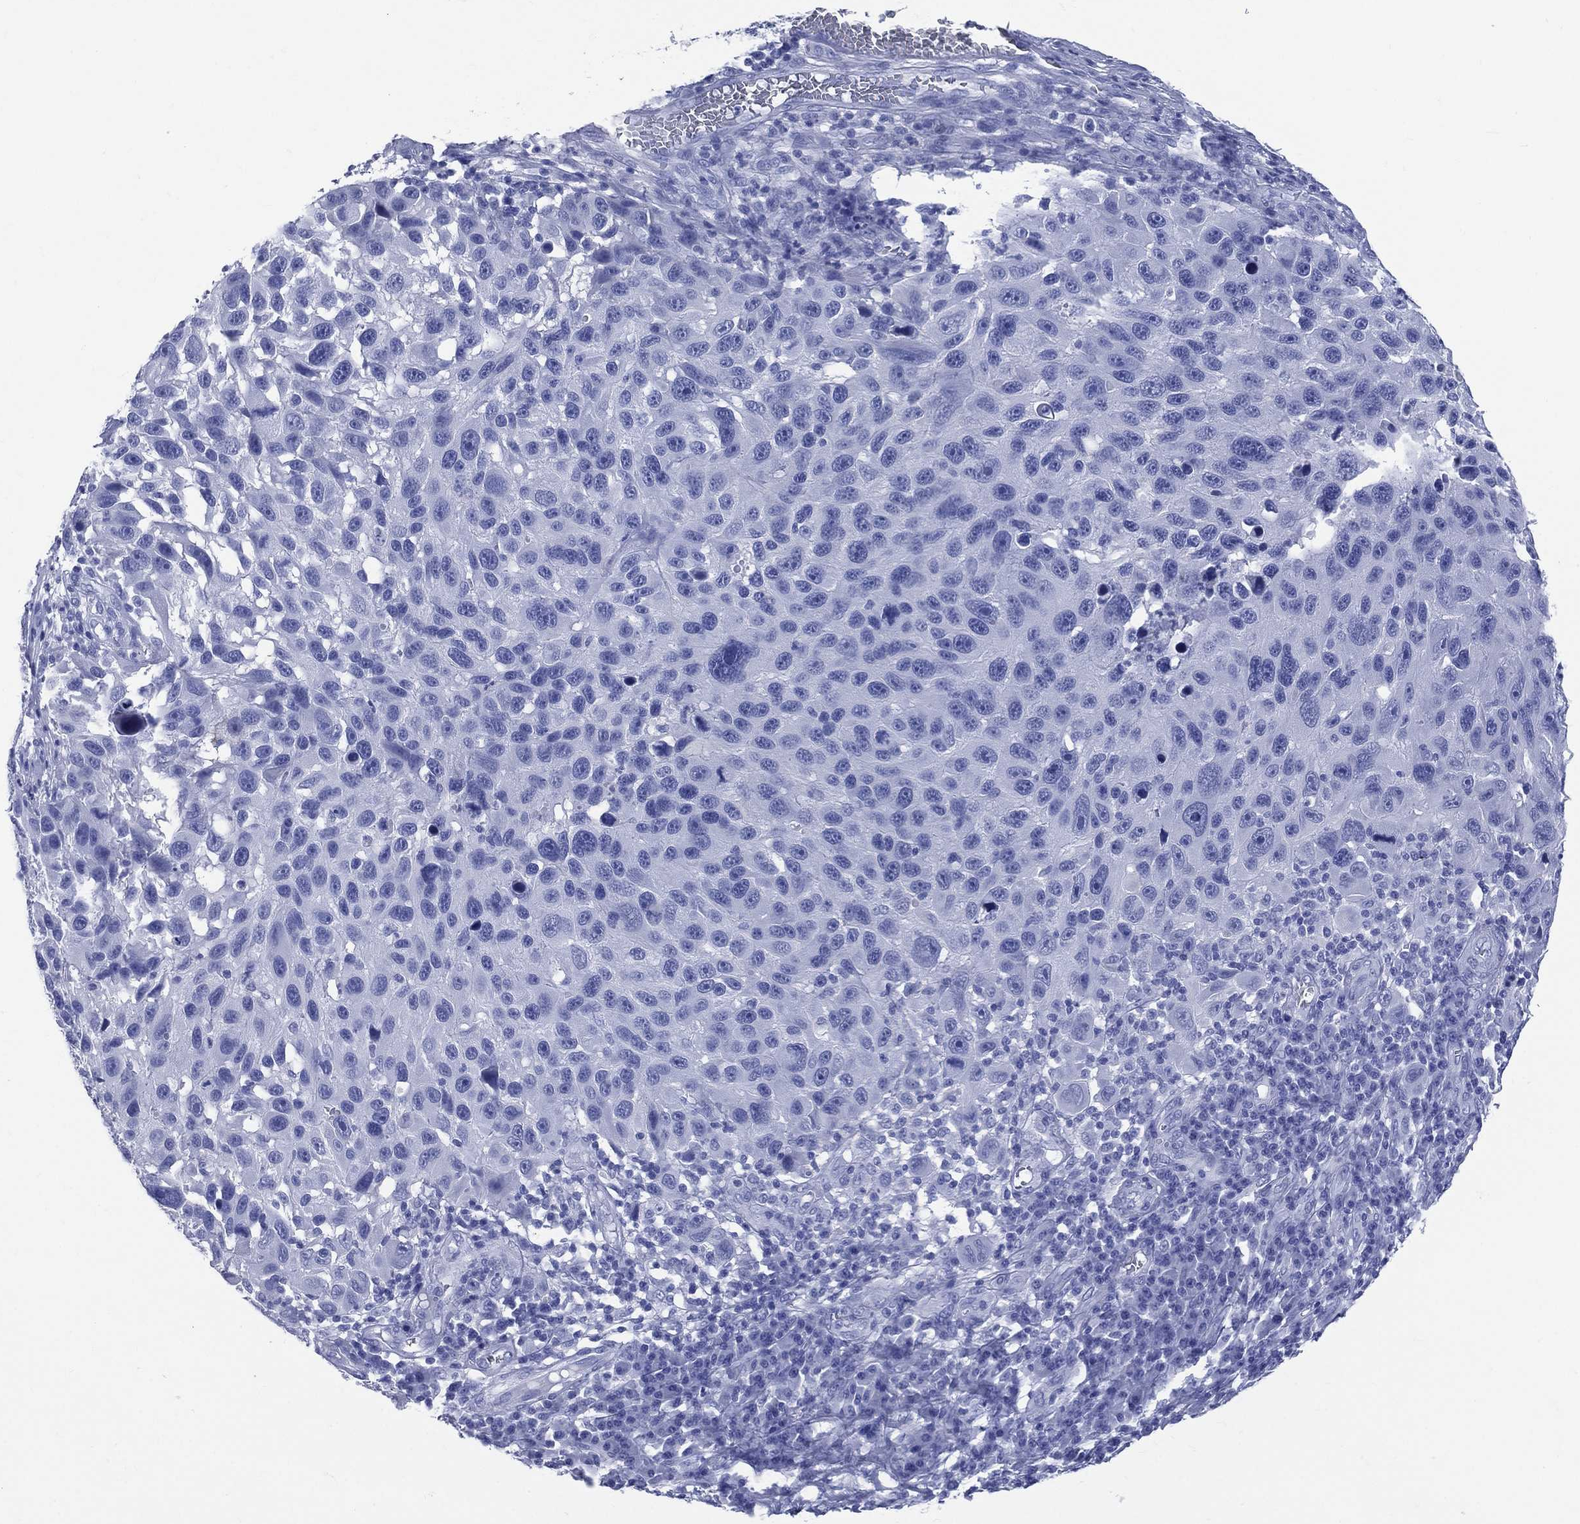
{"staining": {"intensity": "negative", "quantity": "none", "location": "none"}, "tissue": "melanoma", "cell_type": "Tumor cells", "image_type": "cancer", "snomed": [{"axis": "morphology", "description": "Malignant melanoma, NOS"}, {"axis": "topography", "description": "Skin"}], "caption": "IHC image of neoplastic tissue: malignant melanoma stained with DAB exhibits no significant protein staining in tumor cells.", "gene": "SYP", "patient": {"sex": "male", "age": 53}}